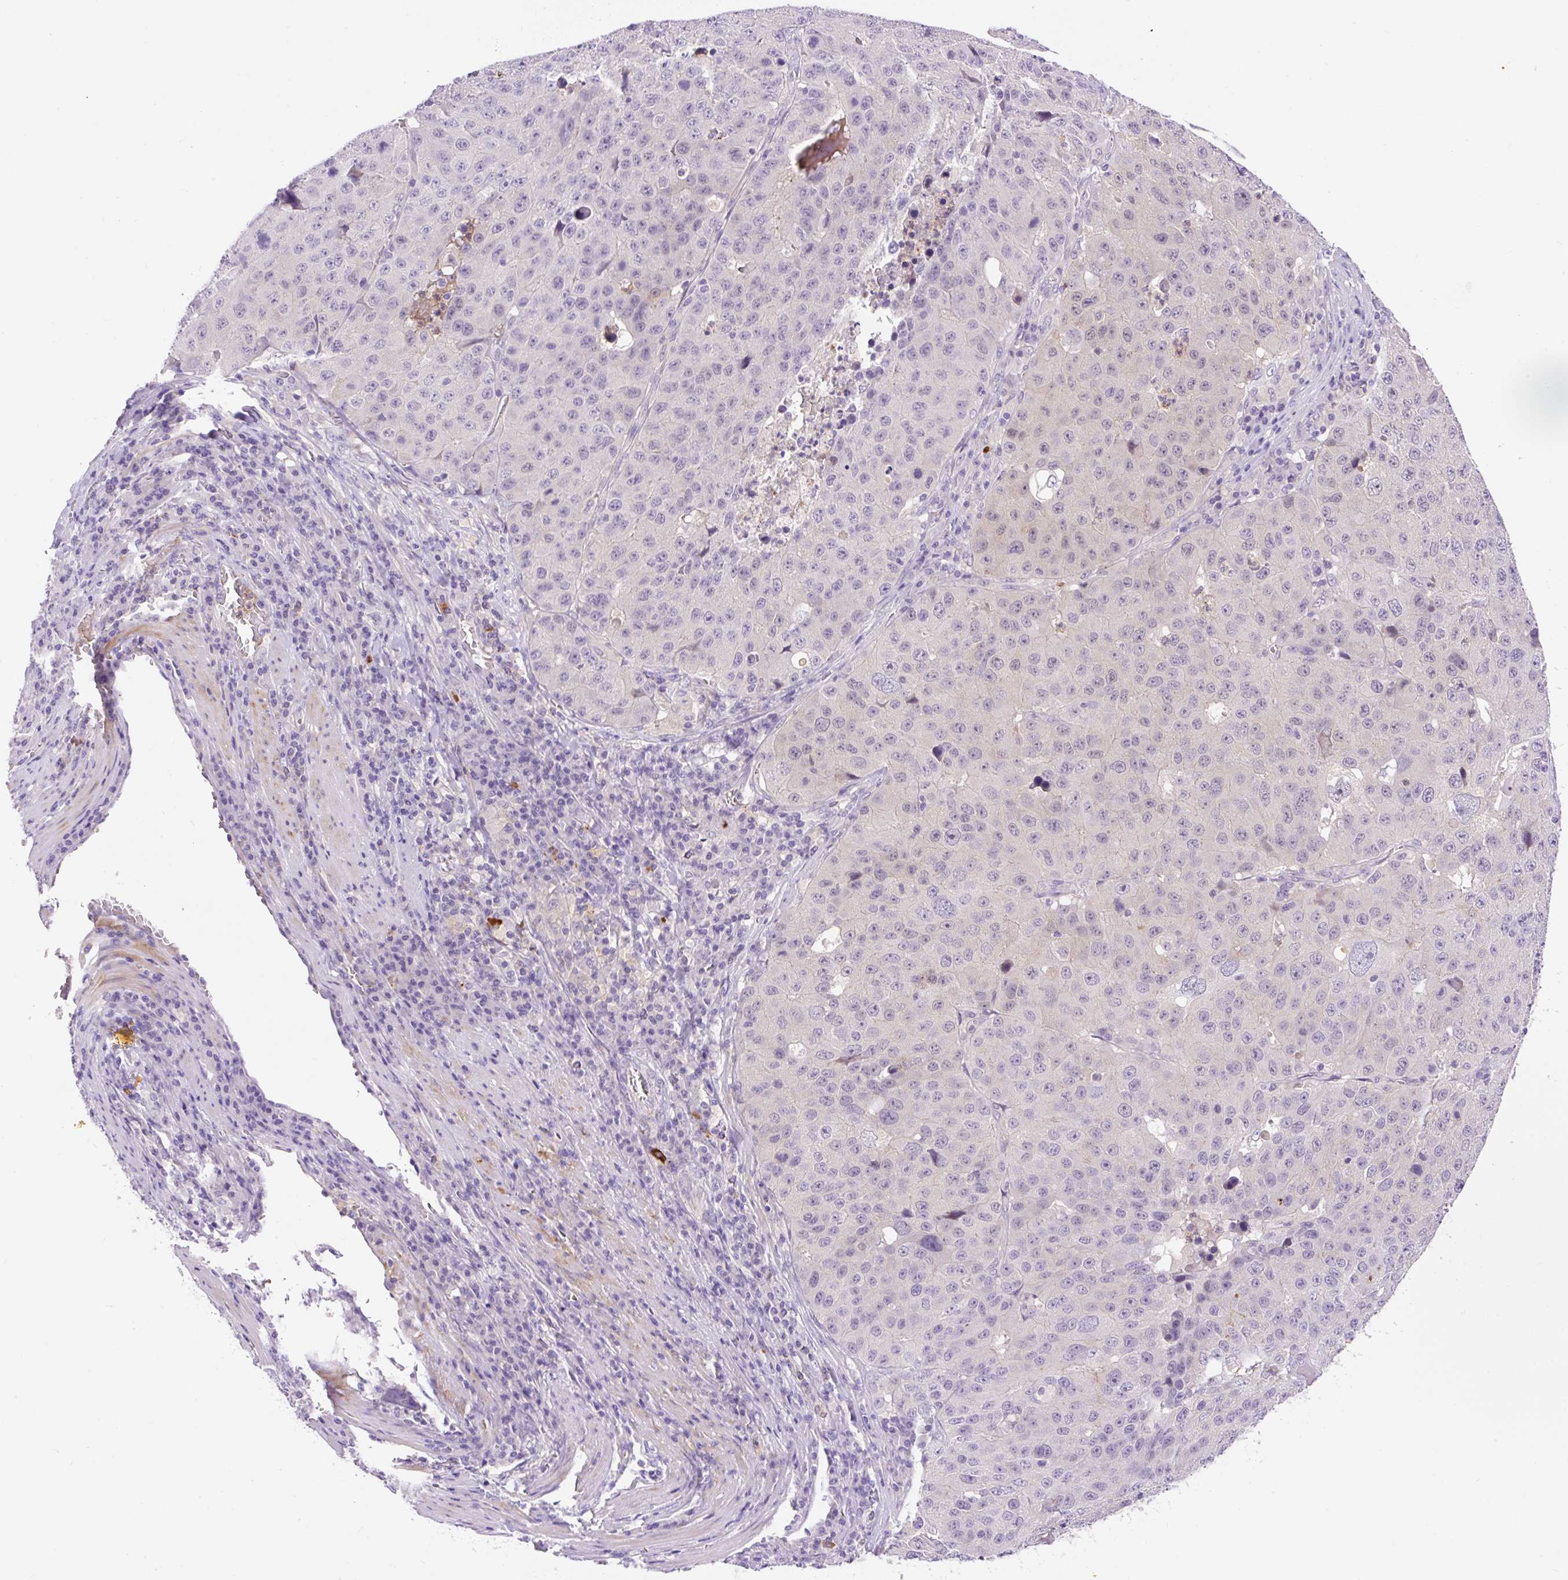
{"staining": {"intensity": "negative", "quantity": "none", "location": "none"}, "tissue": "stomach cancer", "cell_type": "Tumor cells", "image_type": "cancer", "snomed": [{"axis": "morphology", "description": "Adenocarcinoma, NOS"}, {"axis": "topography", "description": "Stomach"}], "caption": "IHC histopathology image of stomach adenocarcinoma stained for a protein (brown), which demonstrates no staining in tumor cells.", "gene": "LHFPL5", "patient": {"sex": "male", "age": 71}}